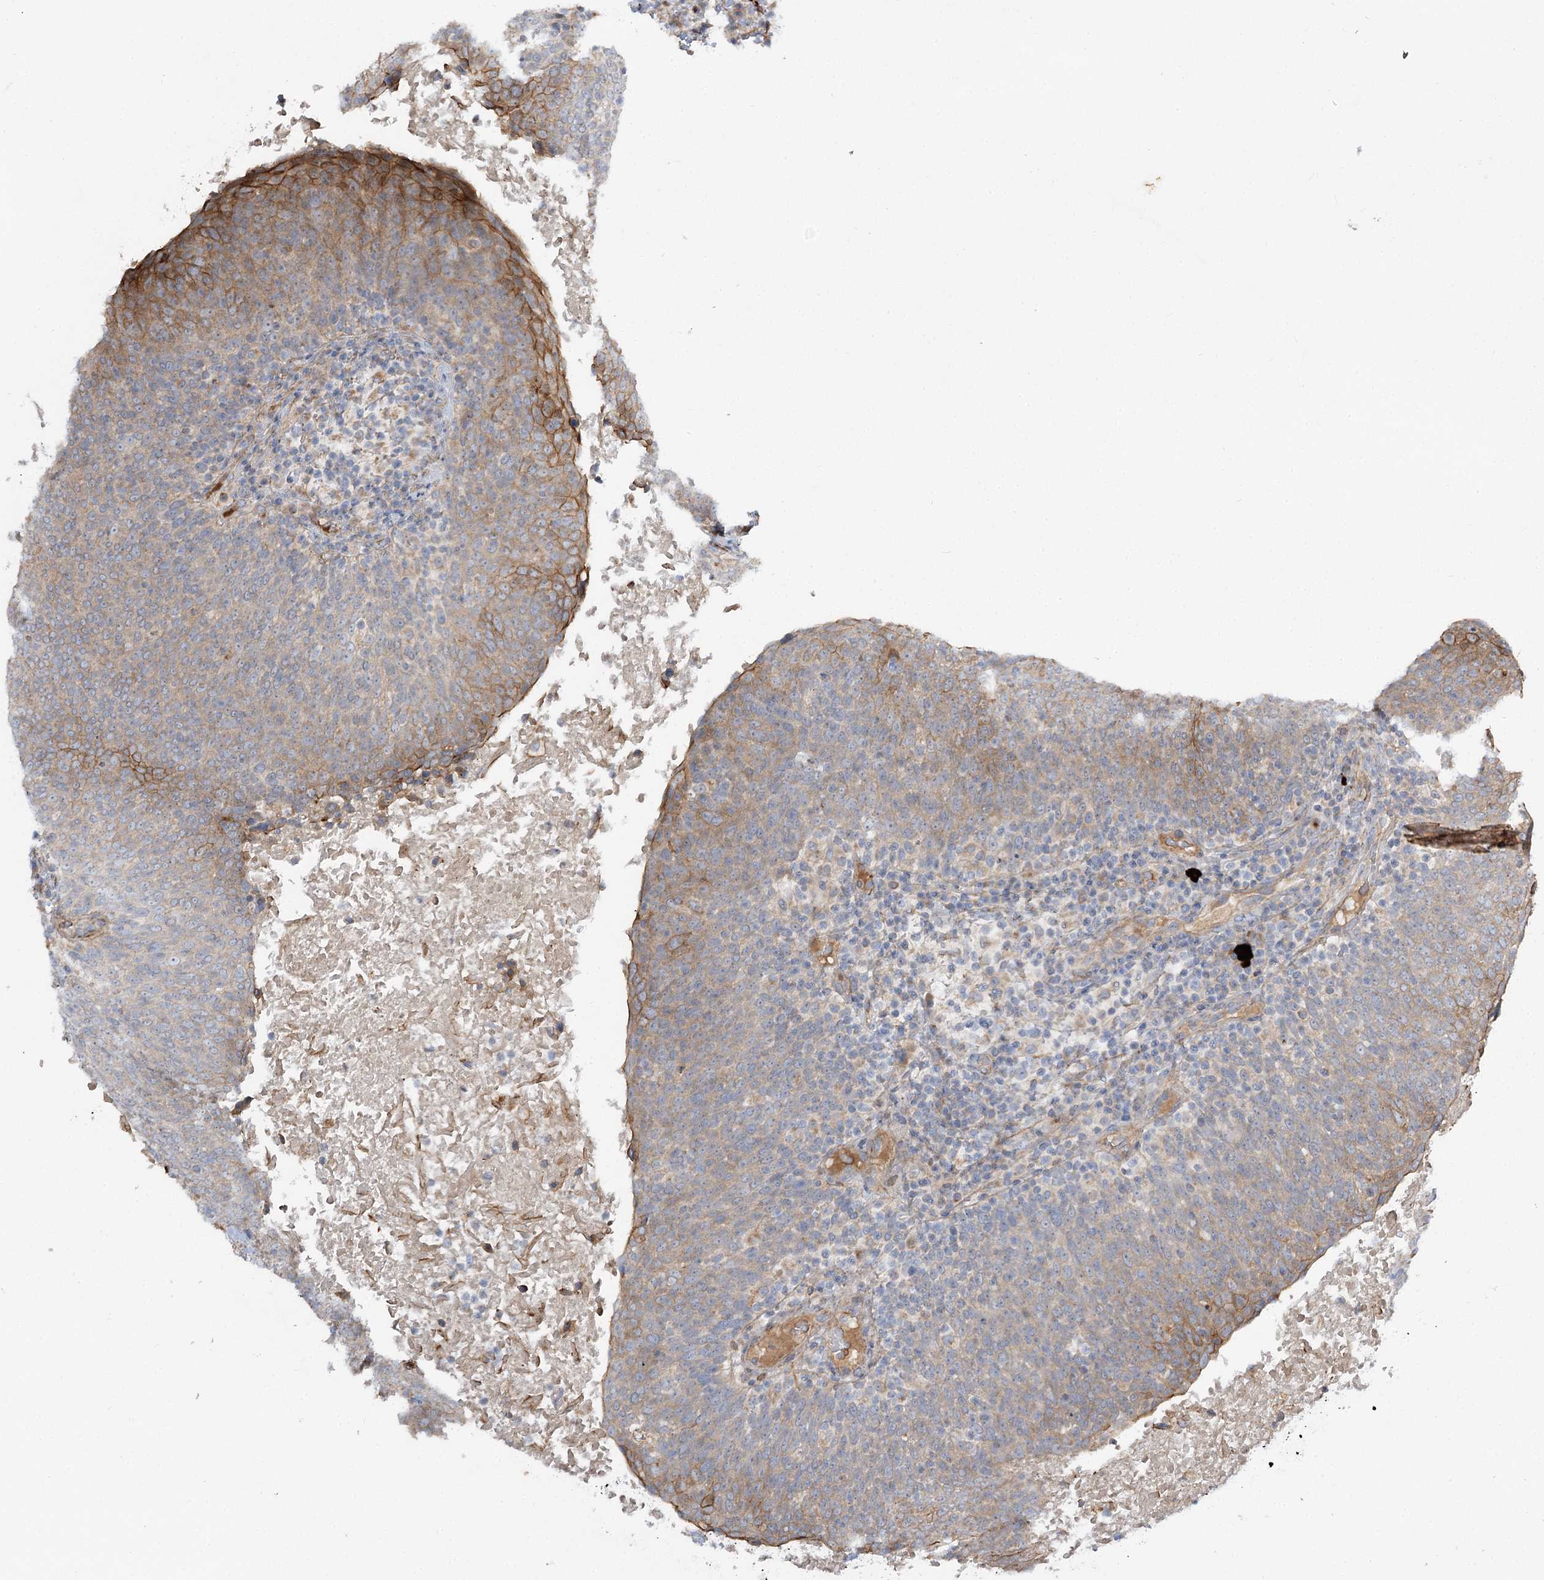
{"staining": {"intensity": "moderate", "quantity": "<25%", "location": "cytoplasmic/membranous"}, "tissue": "head and neck cancer", "cell_type": "Tumor cells", "image_type": "cancer", "snomed": [{"axis": "morphology", "description": "Squamous cell carcinoma, NOS"}, {"axis": "morphology", "description": "Squamous cell carcinoma, metastatic, NOS"}, {"axis": "topography", "description": "Lymph node"}, {"axis": "topography", "description": "Head-Neck"}], "caption": "IHC of head and neck squamous cell carcinoma displays low levels of moderate cytoplasmic/membranous expression in about <25% of tumor cells.", "gene": "KIAA0825", "patient": {"sex": "male", "age": 62}}